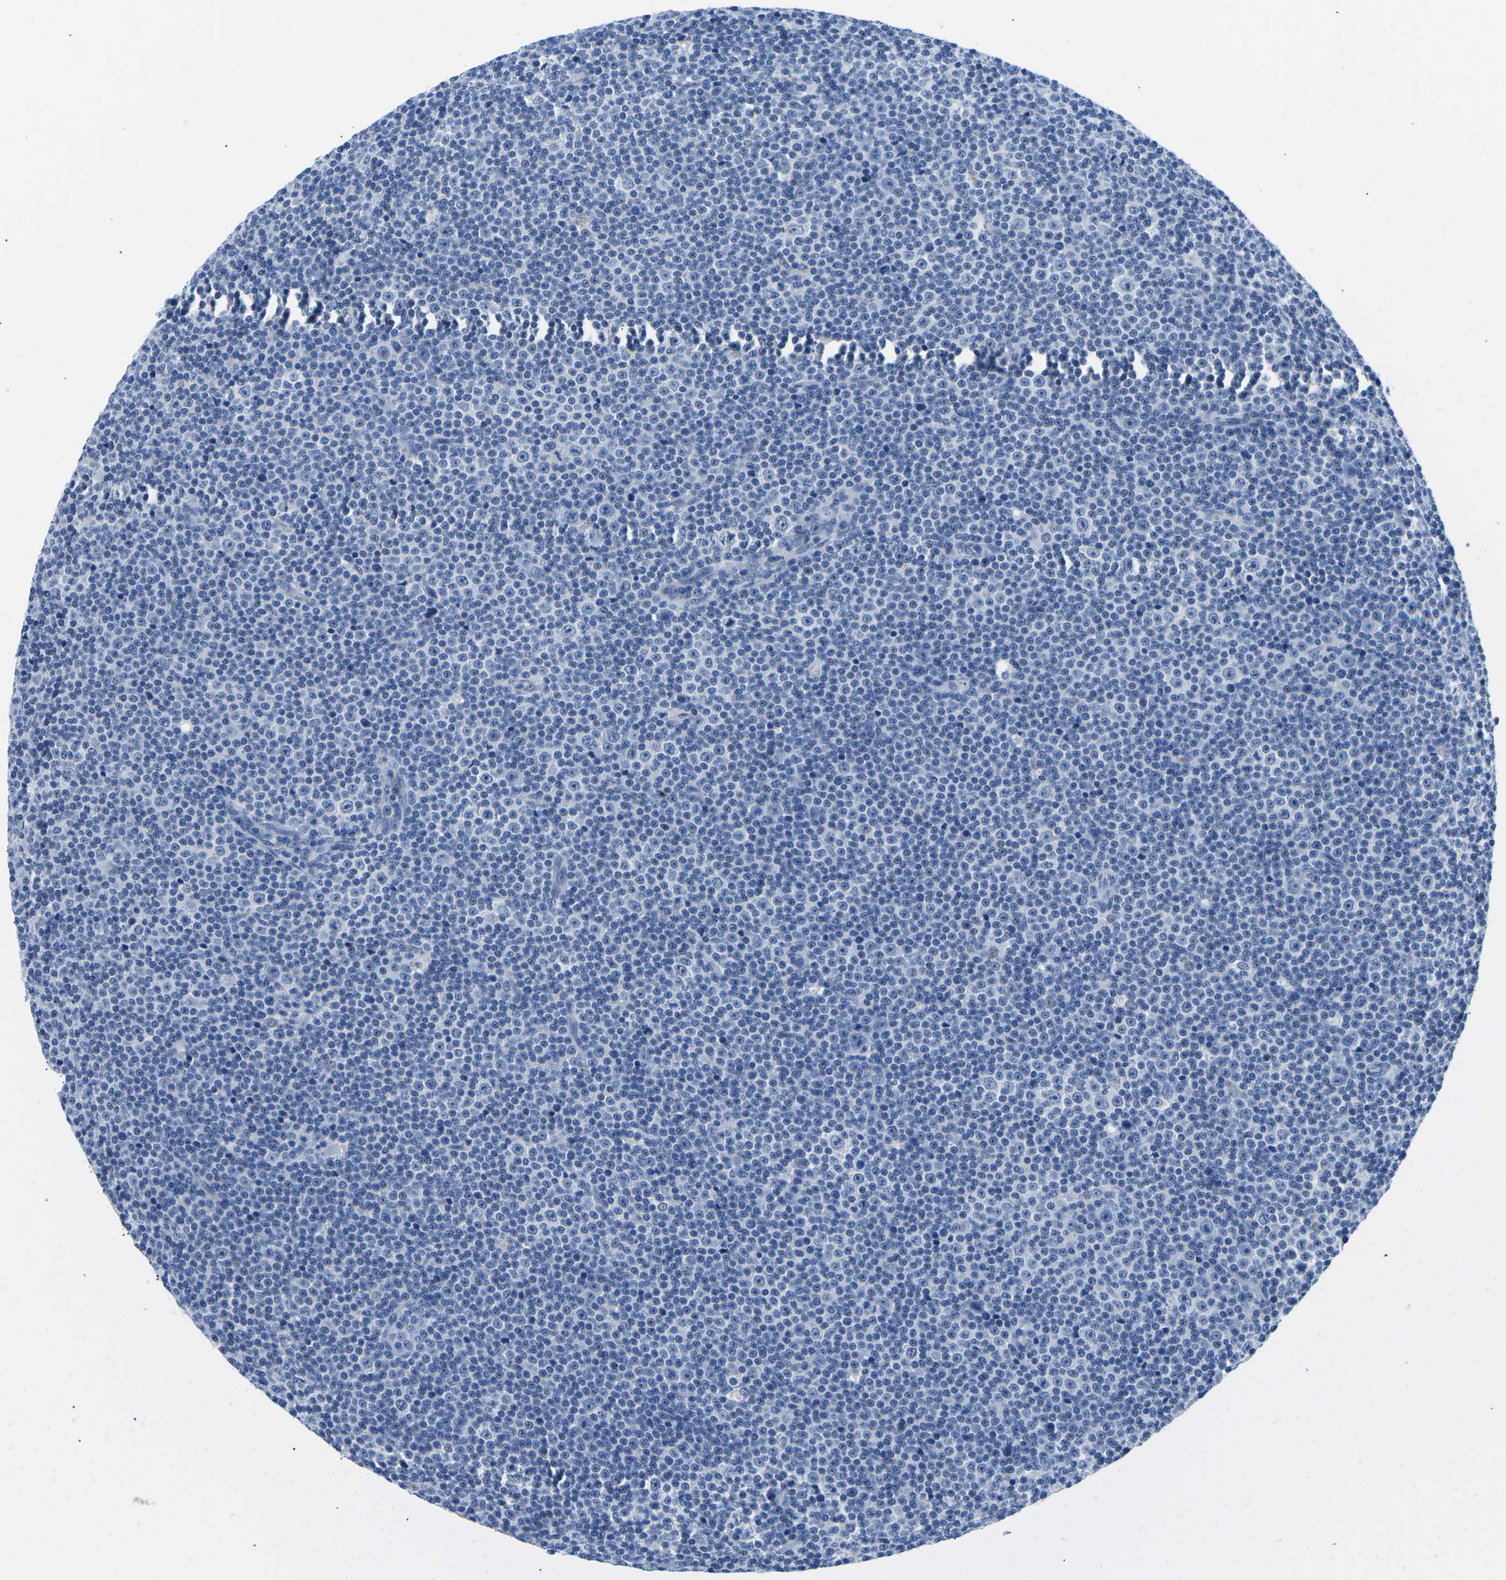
{"staining": {"intensity": "negative", "quantity": "none", "location": "none"}, "tissue": "lymphoma", "cell_type": "Tumor cells", "image_type": "cancer", "snomed": [{"axis": "morphology", "description": "Malignant lymphoma, non-Hodgkin's type, Low grade"}, {"axis": "topography", "description": "Lymph node"}], "caption": "IHC micrograph of human malignant lymphoma, non-Hodgkin's type (low-grade) stained for a protein (brown), which exhibits no expression in tumor cells.", "gene": "TM6SF1", "patient": {"sex": "female", "age": 67}}